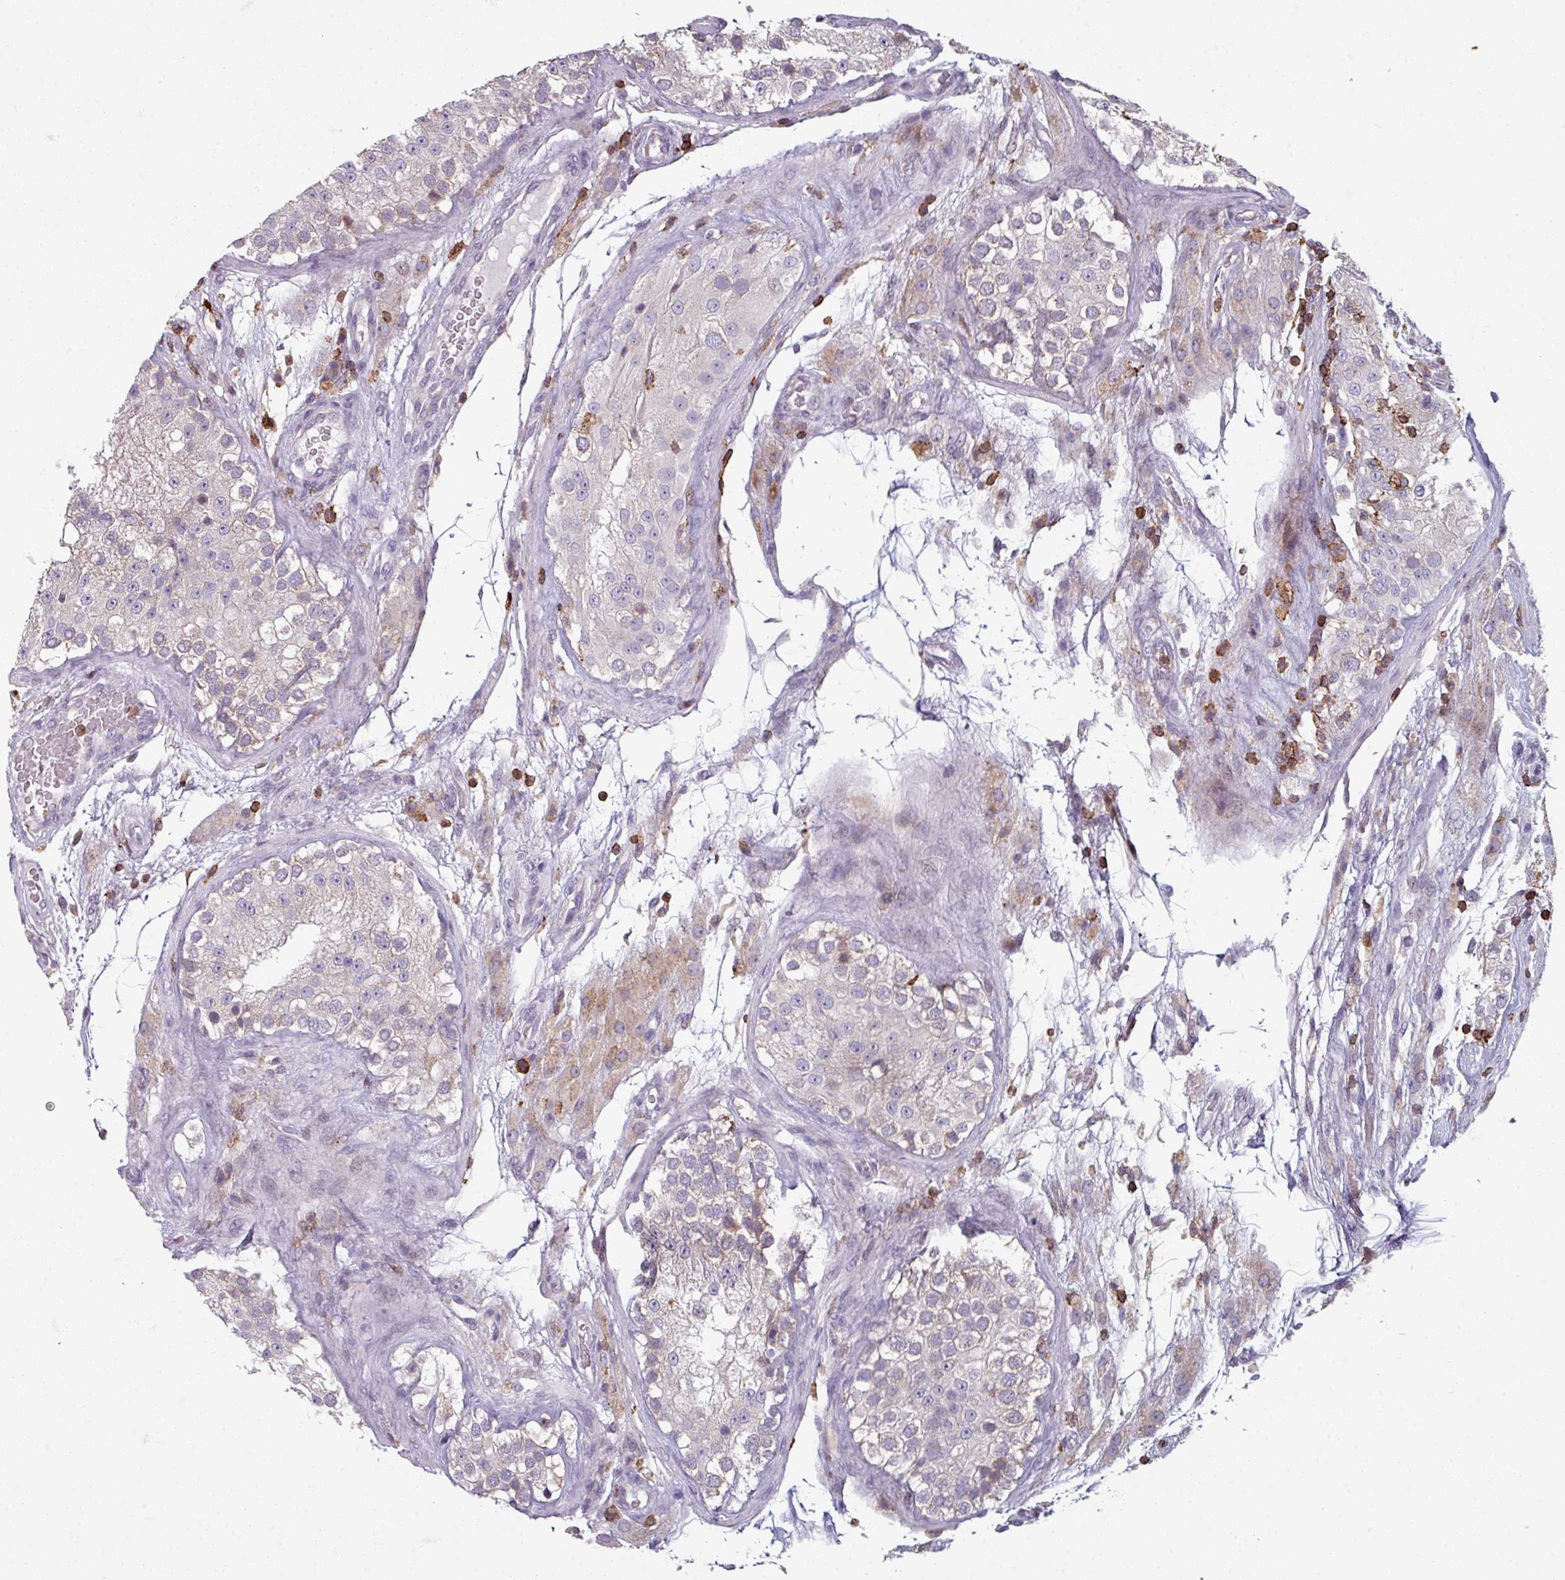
{"staining": {"intensity": "weak", "quantity": "25%-75%", "location": "cytoplasmic/membranous"}, "tissue": "testis", "cell_type": "Cells in seminiferous ducts", "image_type": "normal", "snomed": [{"axis": "morphology", "description": "Normal tissue, NOS"}, {"axis": "topography", "description": "Testis"}], "caption": "Immunohistochemical staining of unremarkable human testis displays 25%-75% levels of weak cytoplasmic/membranous protein staining in about 25%-75% of cells in seminiferous ducts. (DAB IHC with brightfield microscopy, high magnification).", "gene": "NEDD9", "patient": {"sex": "male", "age": 26}}